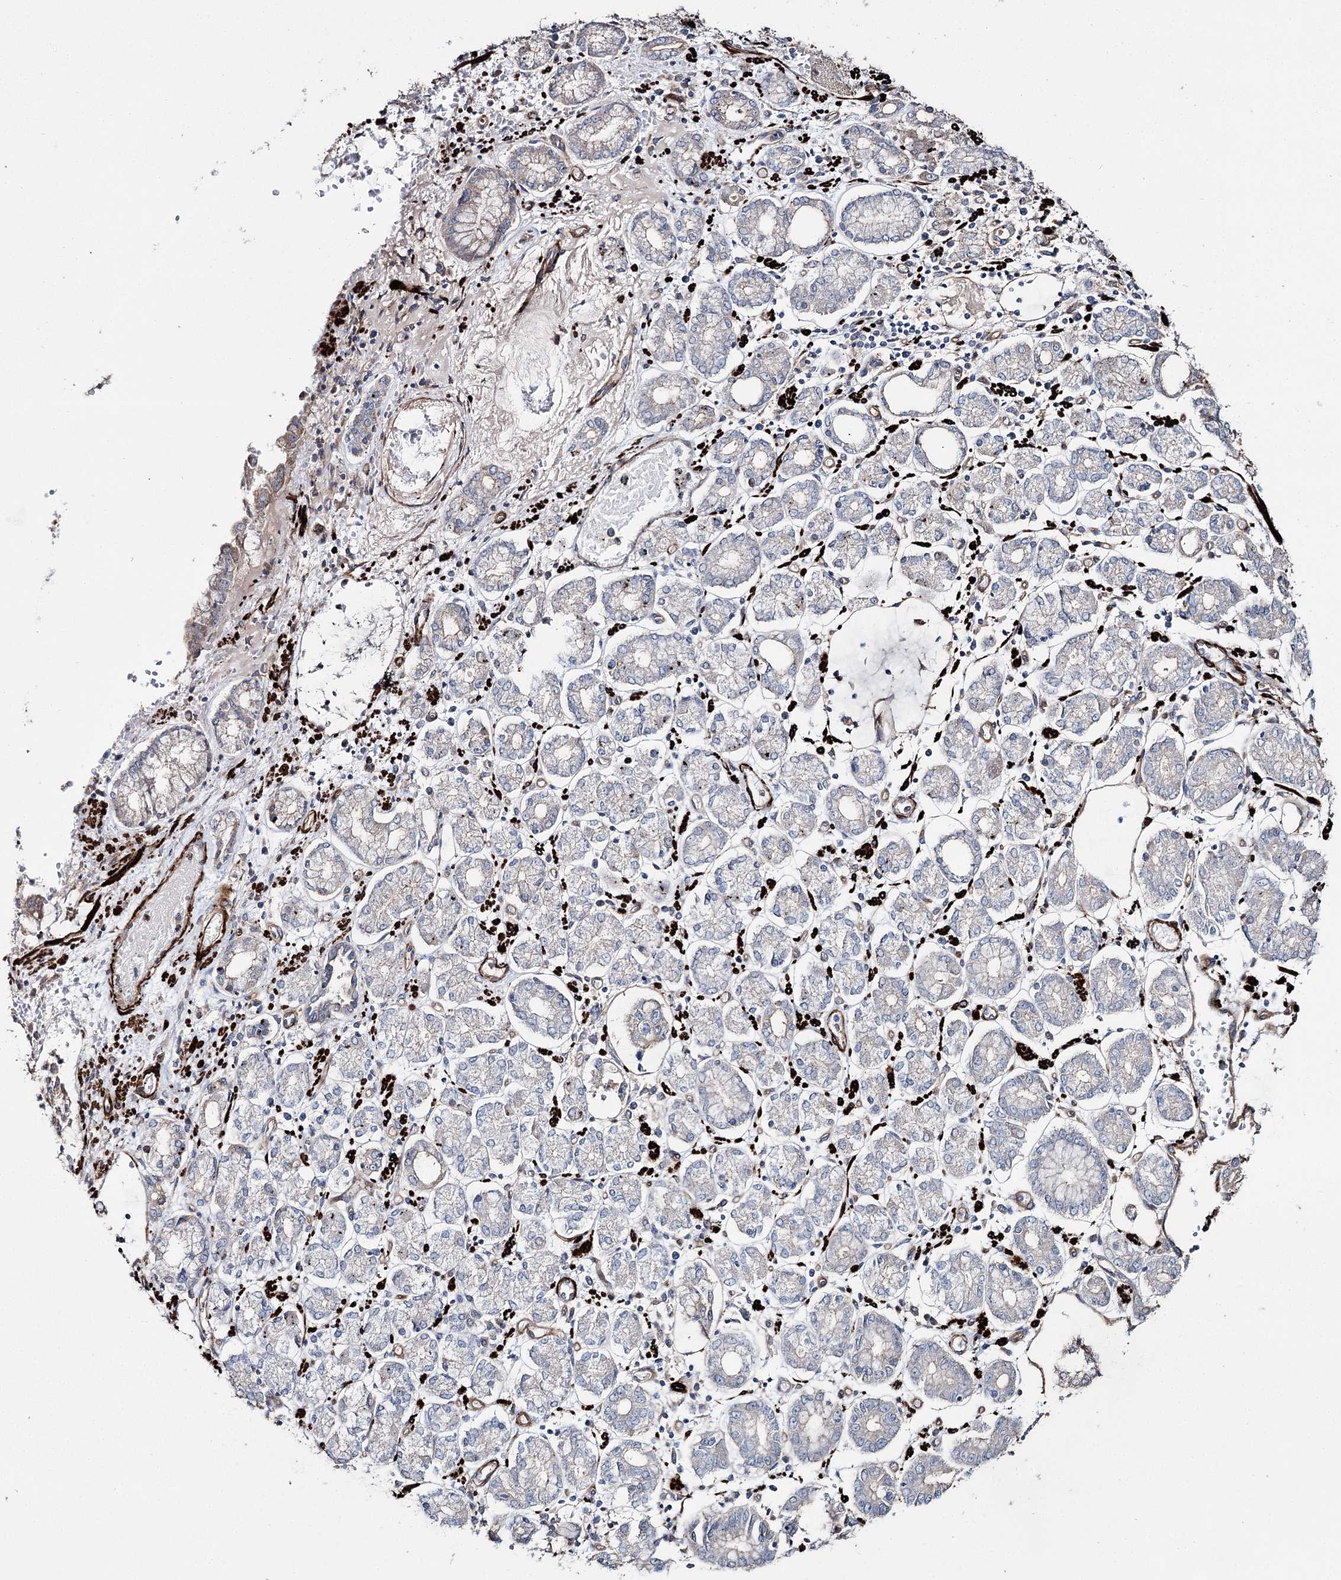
{"staining": {"intensity": "negative", "quantity": "none", "location": "none"}, "tissue": "stomach cancer", "cell_type": "Tumor cells", "image_type": "cancer", "snomed": [{"axis": "morphology", "description": "Adenocarcinoma, NOS"}, {"axis": "topography", "description": "Stomach"}], "caption": "Immunohistochemical staining of human adenocarcinoma (stomach) shows no significant expression in tumor cells.", "gene": "SUMF1", "patient": {"sex": "male", "age": 76}}